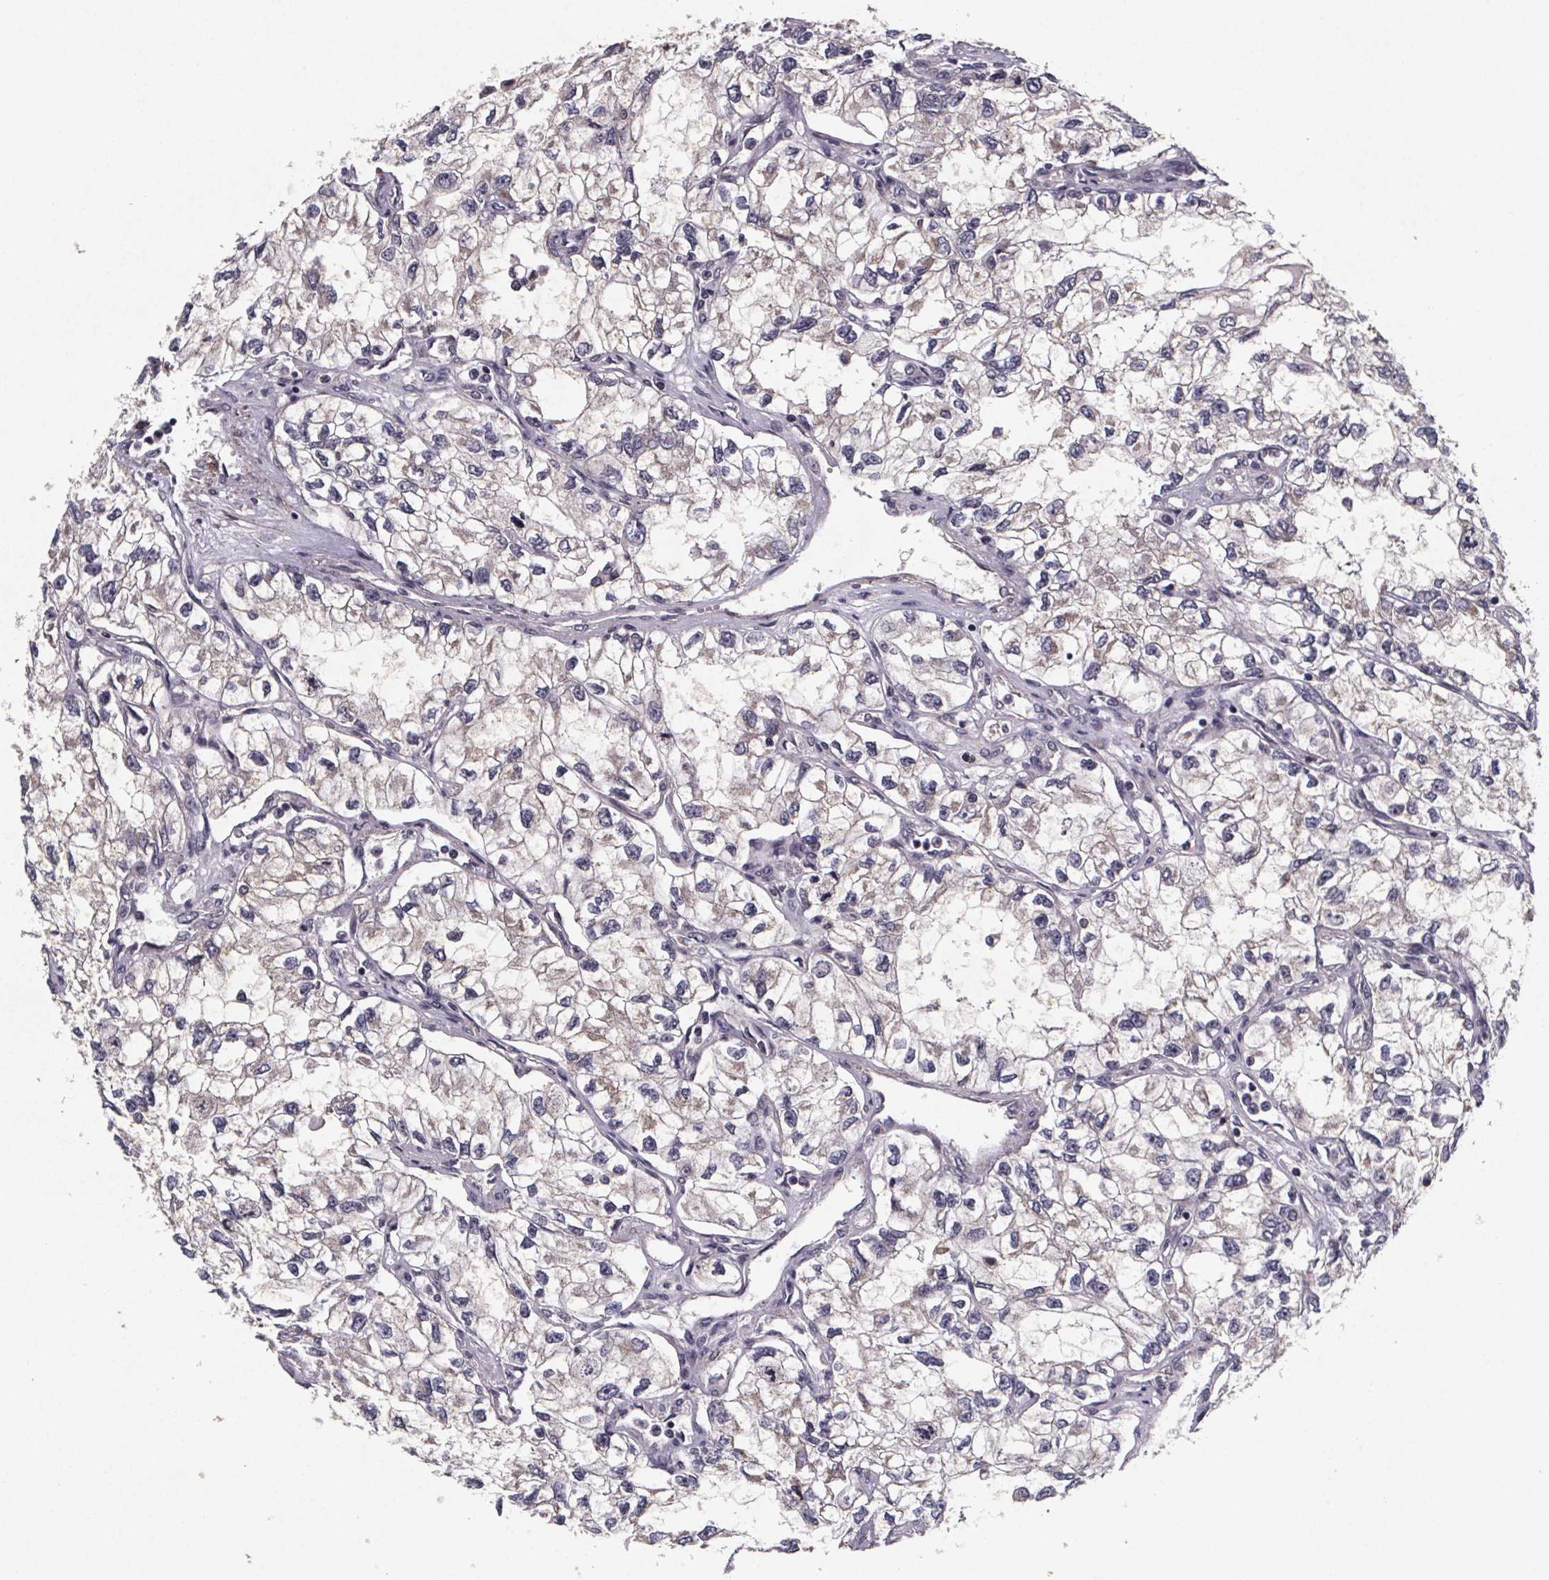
{"staining": {"intensity": "negative", "quantity": "none", "location": "none"}, "tissue": "renal cancer", "cell_type": "Tumor cells", "image_type": "cancer", "snomed": [{"axis": "morphology", "description": "Adenocarcinoma, NOS"}, {"axis": "topography", "description": "Kidney"}], "caption": "An immunohistochemistry (IHC) image of renal adenocarcinoma is shown. There is no staining in tumor cells of renal adenocarcinoma. Nuclei are stained in blue.", "gene": "PALLD", "patient": {"sex": "female", "age": 59}}